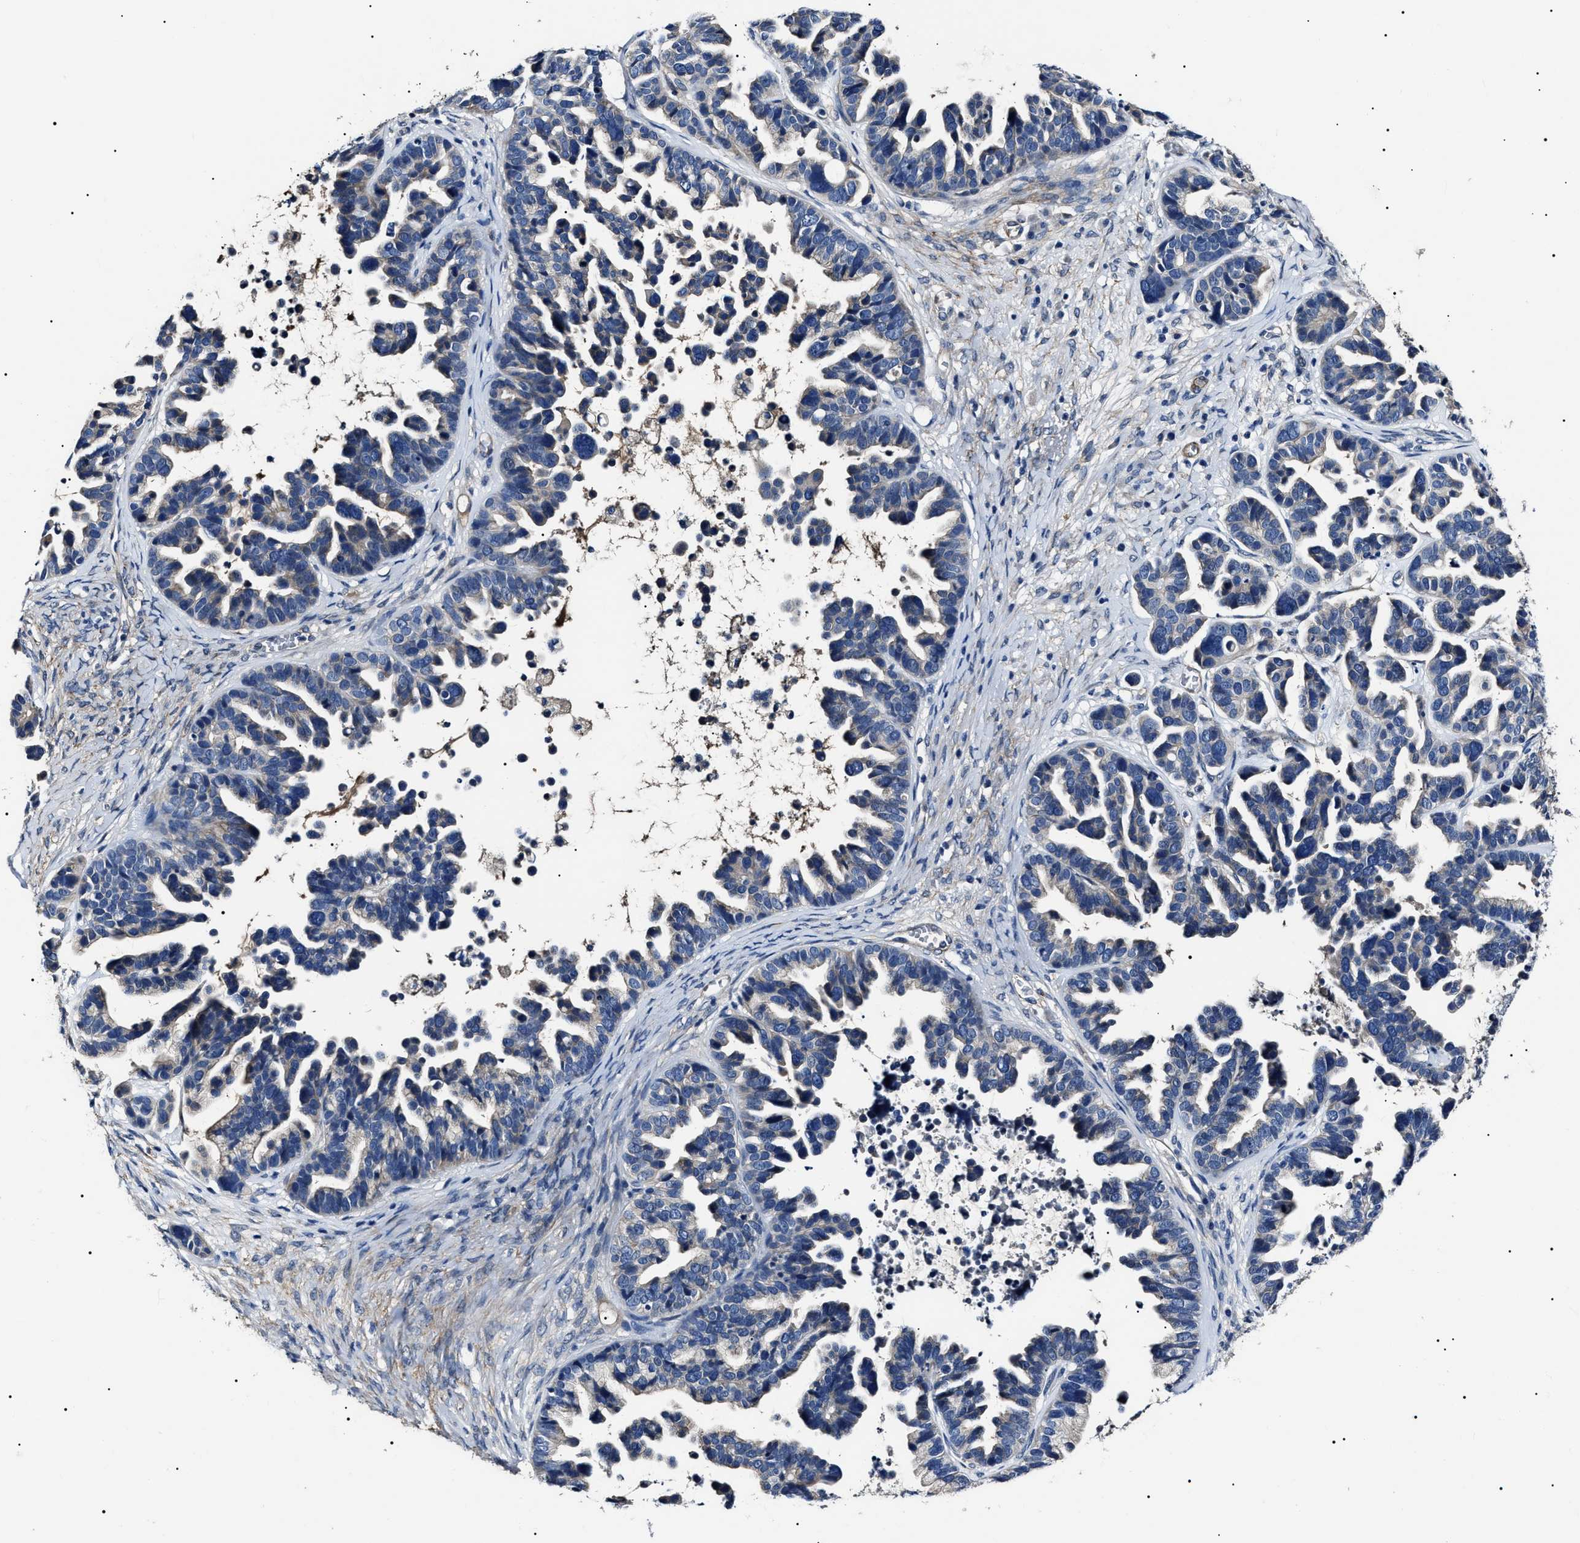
{"staining": {"intensity": "weak", "quantity": "<25%", "location": "cytoplasmic/membranous"}, "tissue": "ovarian cancer", "cell_type": "Tumor cells", "image_type": "cancer", "snomed": [{"axis": "morphology", "description": "Cystadenocarcinoma, serous, NOS"}, {"axis": "topography", "description": "Ovary"}], "caption": "Micrograph shows no significant protein positivity in tumor cells of ovarian serous cystadenocarcinoma.", "gene": "KLHL42", "patient": {"sex": "female", "age": 56}}